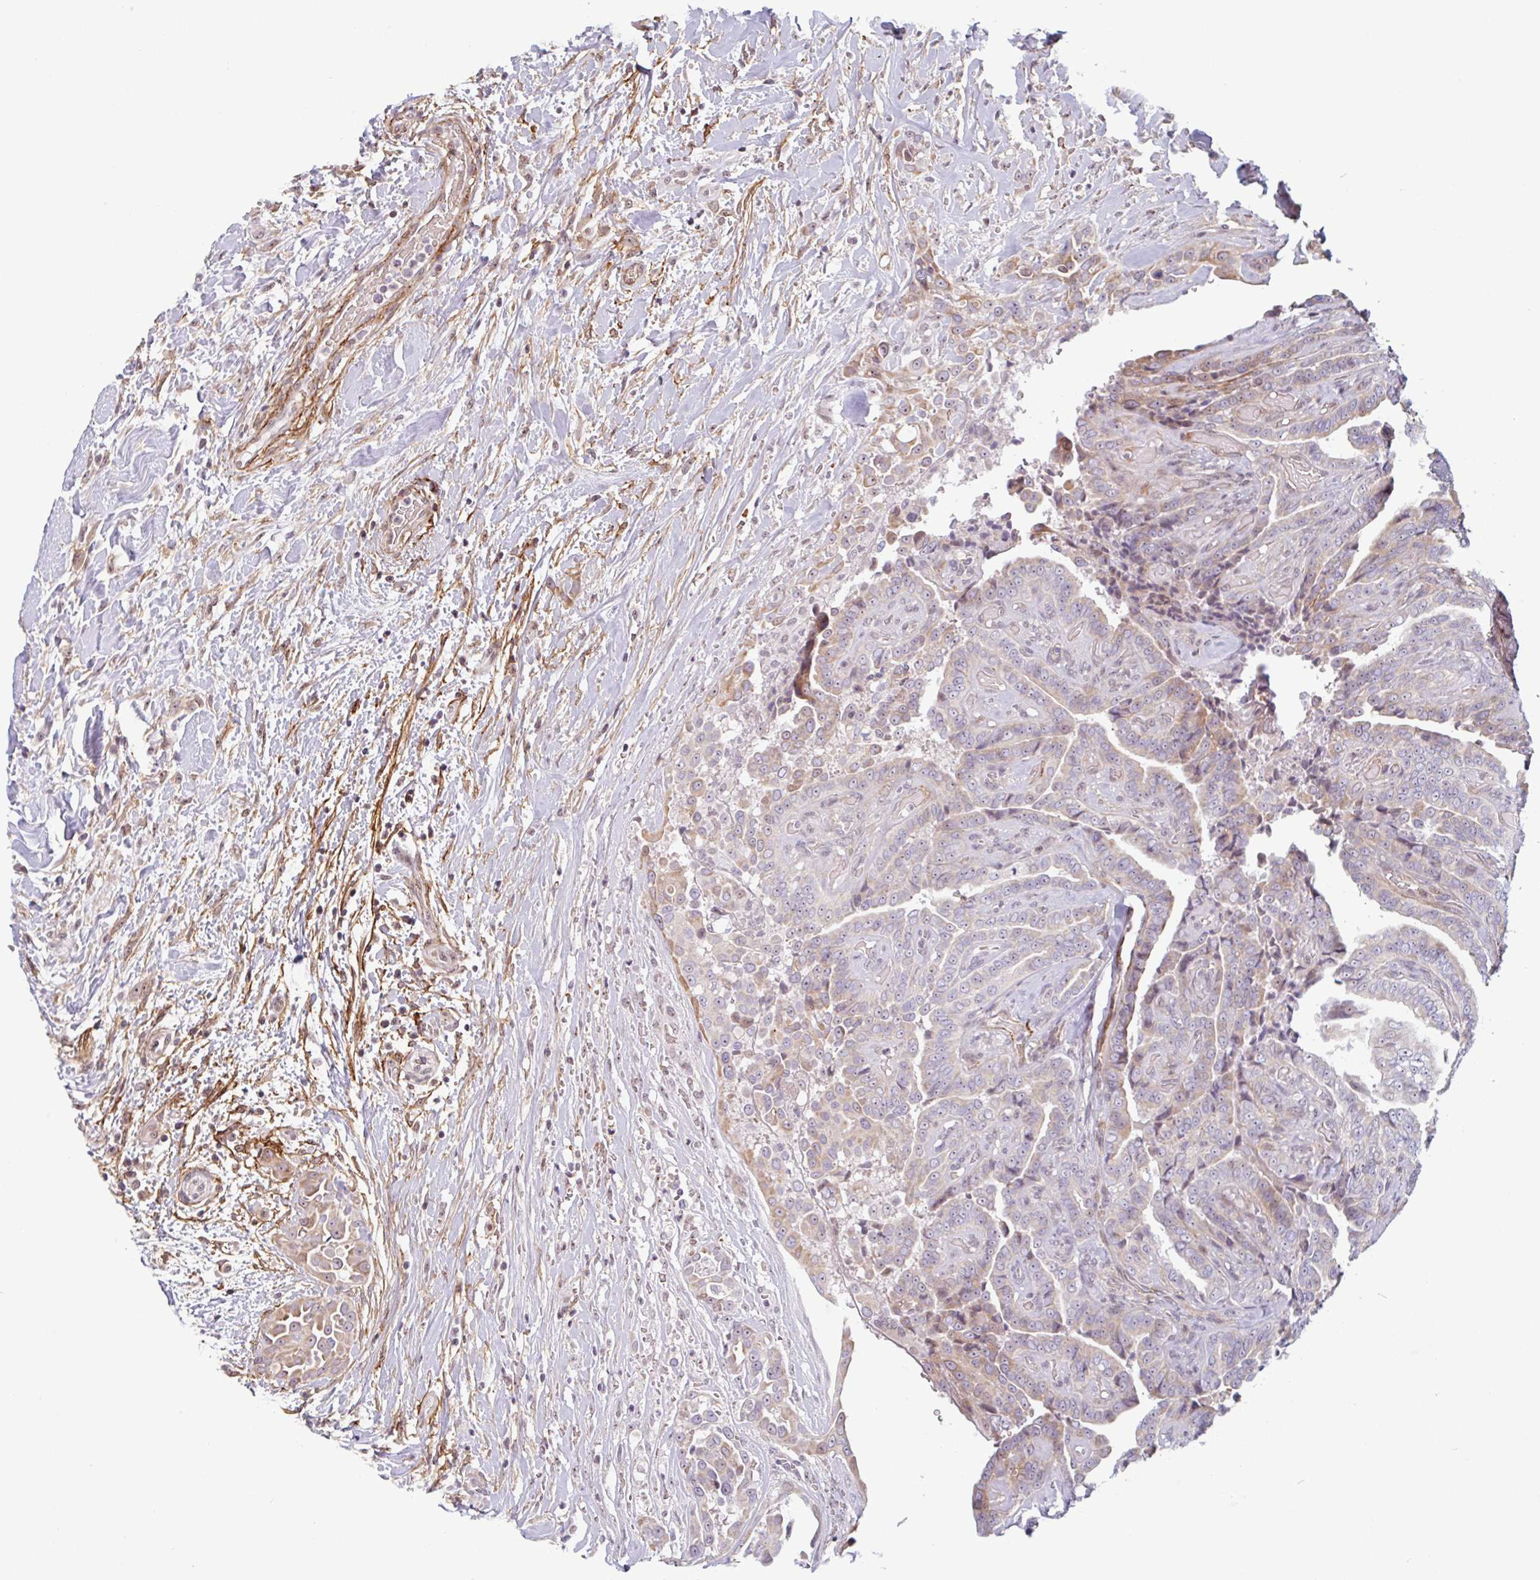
{"staining": {"intensity": "weak", "quantity": "25%-75%", "location": "cytoplasmic/membranous"}, "tissue": "thyroid cancer", "cell_type": "Tumor cells", "image_type": "cancer", "snomed": [{"axis": "morphology", "description": "Papillary adenocarcinoma, NOS"}, {"axis": "topography", "description": "Thyroid gland"}], "caption": "There is low levels of weak cytoplasmic/membranous positivity in tumor cells of thyroid papillary adenocarcinoma, as demonstrated by immunohistochemical staining (brown color).", "gene": "TMEM119", "patient": {"sex": "male", "age": 61}}